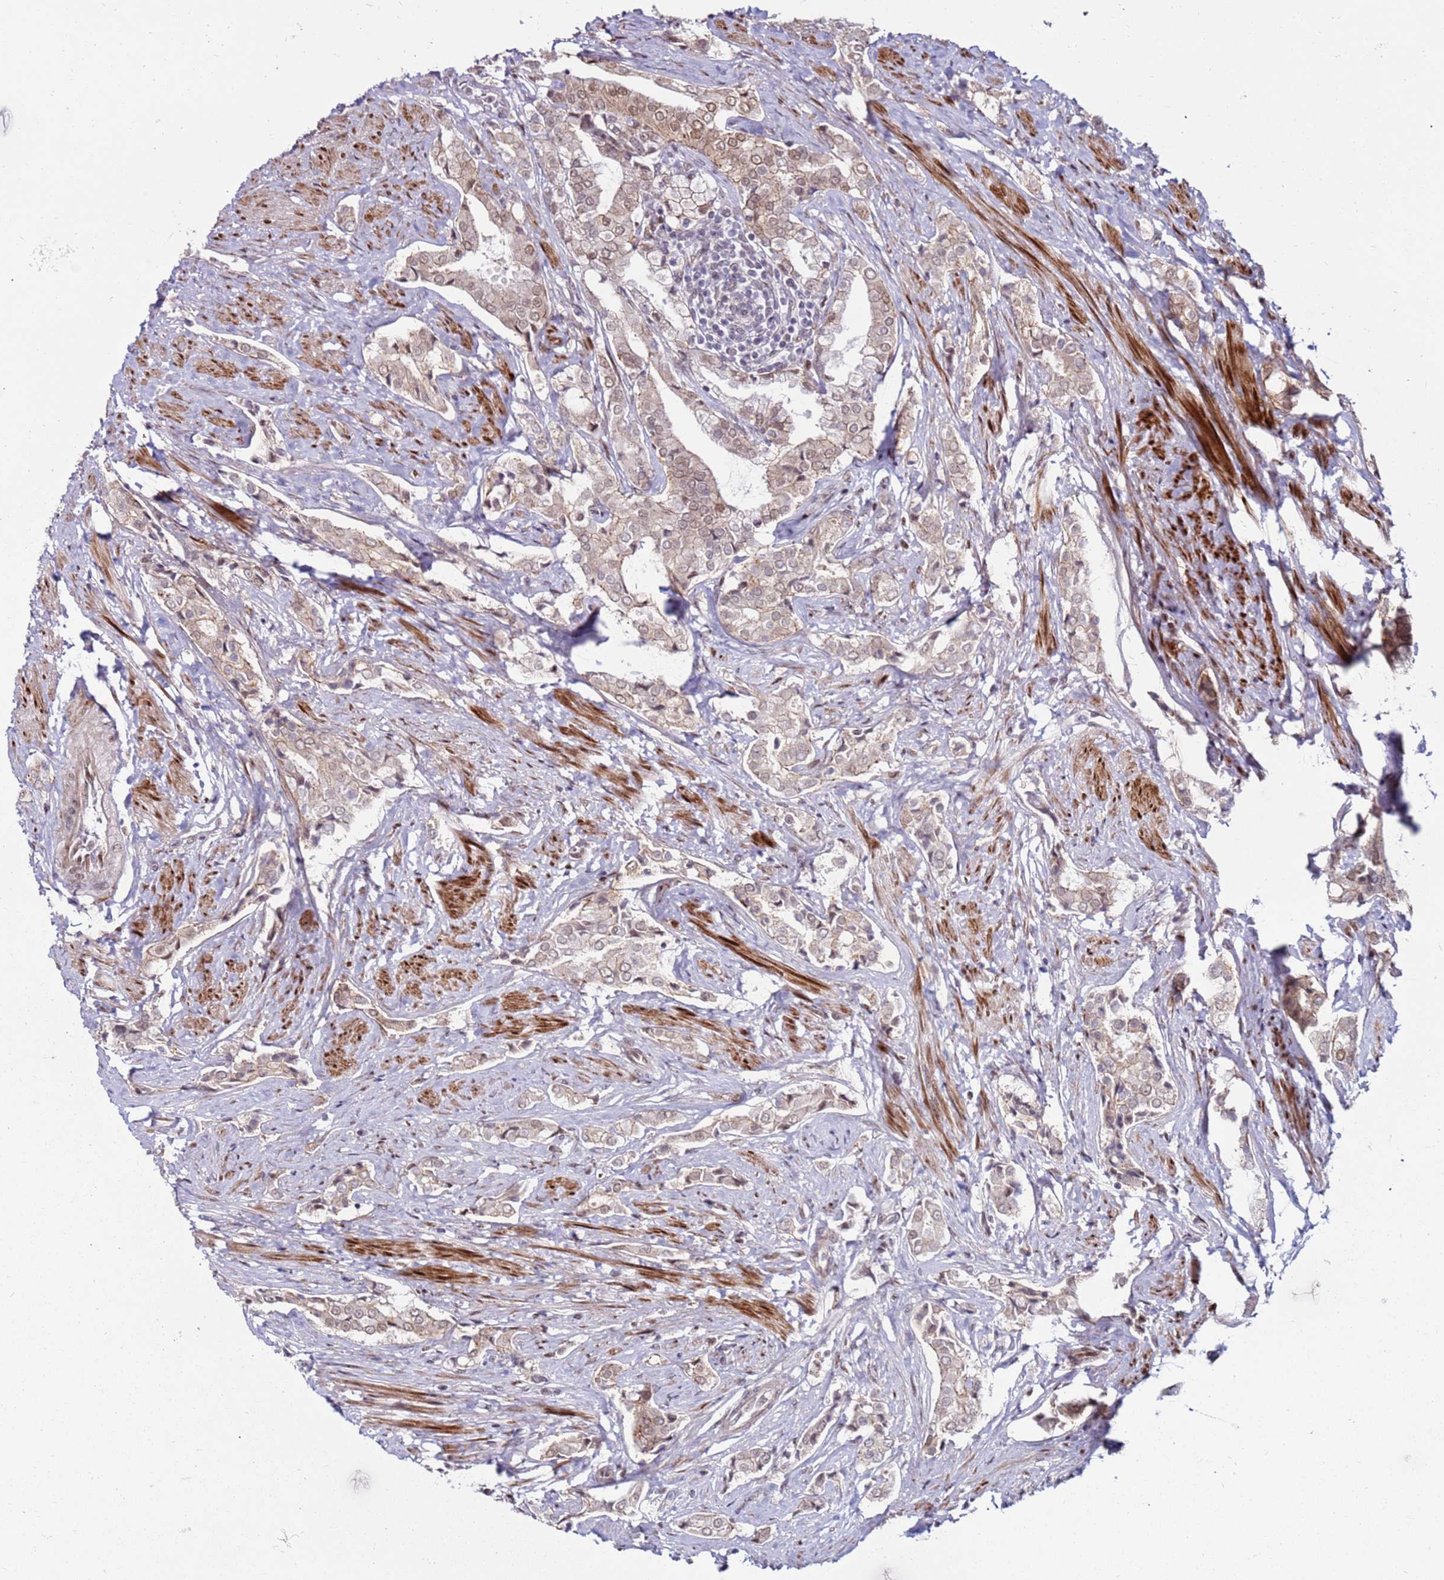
{"staining": {"intensity": "weak", "quantity": "25%-75%", "location": "cytoplasmic/membranous"}, "tissue": "prostate cancer", "cell_type": "Tumor cells", "image_type": "cancer", "snomed": [{"axis": "morphology", "description": "Adenocarcinoma, High grade"}, {"axis": "topography", "description": "Prostate"}], "caption": "Prostate cancer (adenocarcinoma (high-grade)) stained with IHC displays weak cytoplasmic/membranous expression in approximately 25%-75% of tumor cells.", "gene": "KPNA4", "patient": {"sex": "male", "age": 71}}